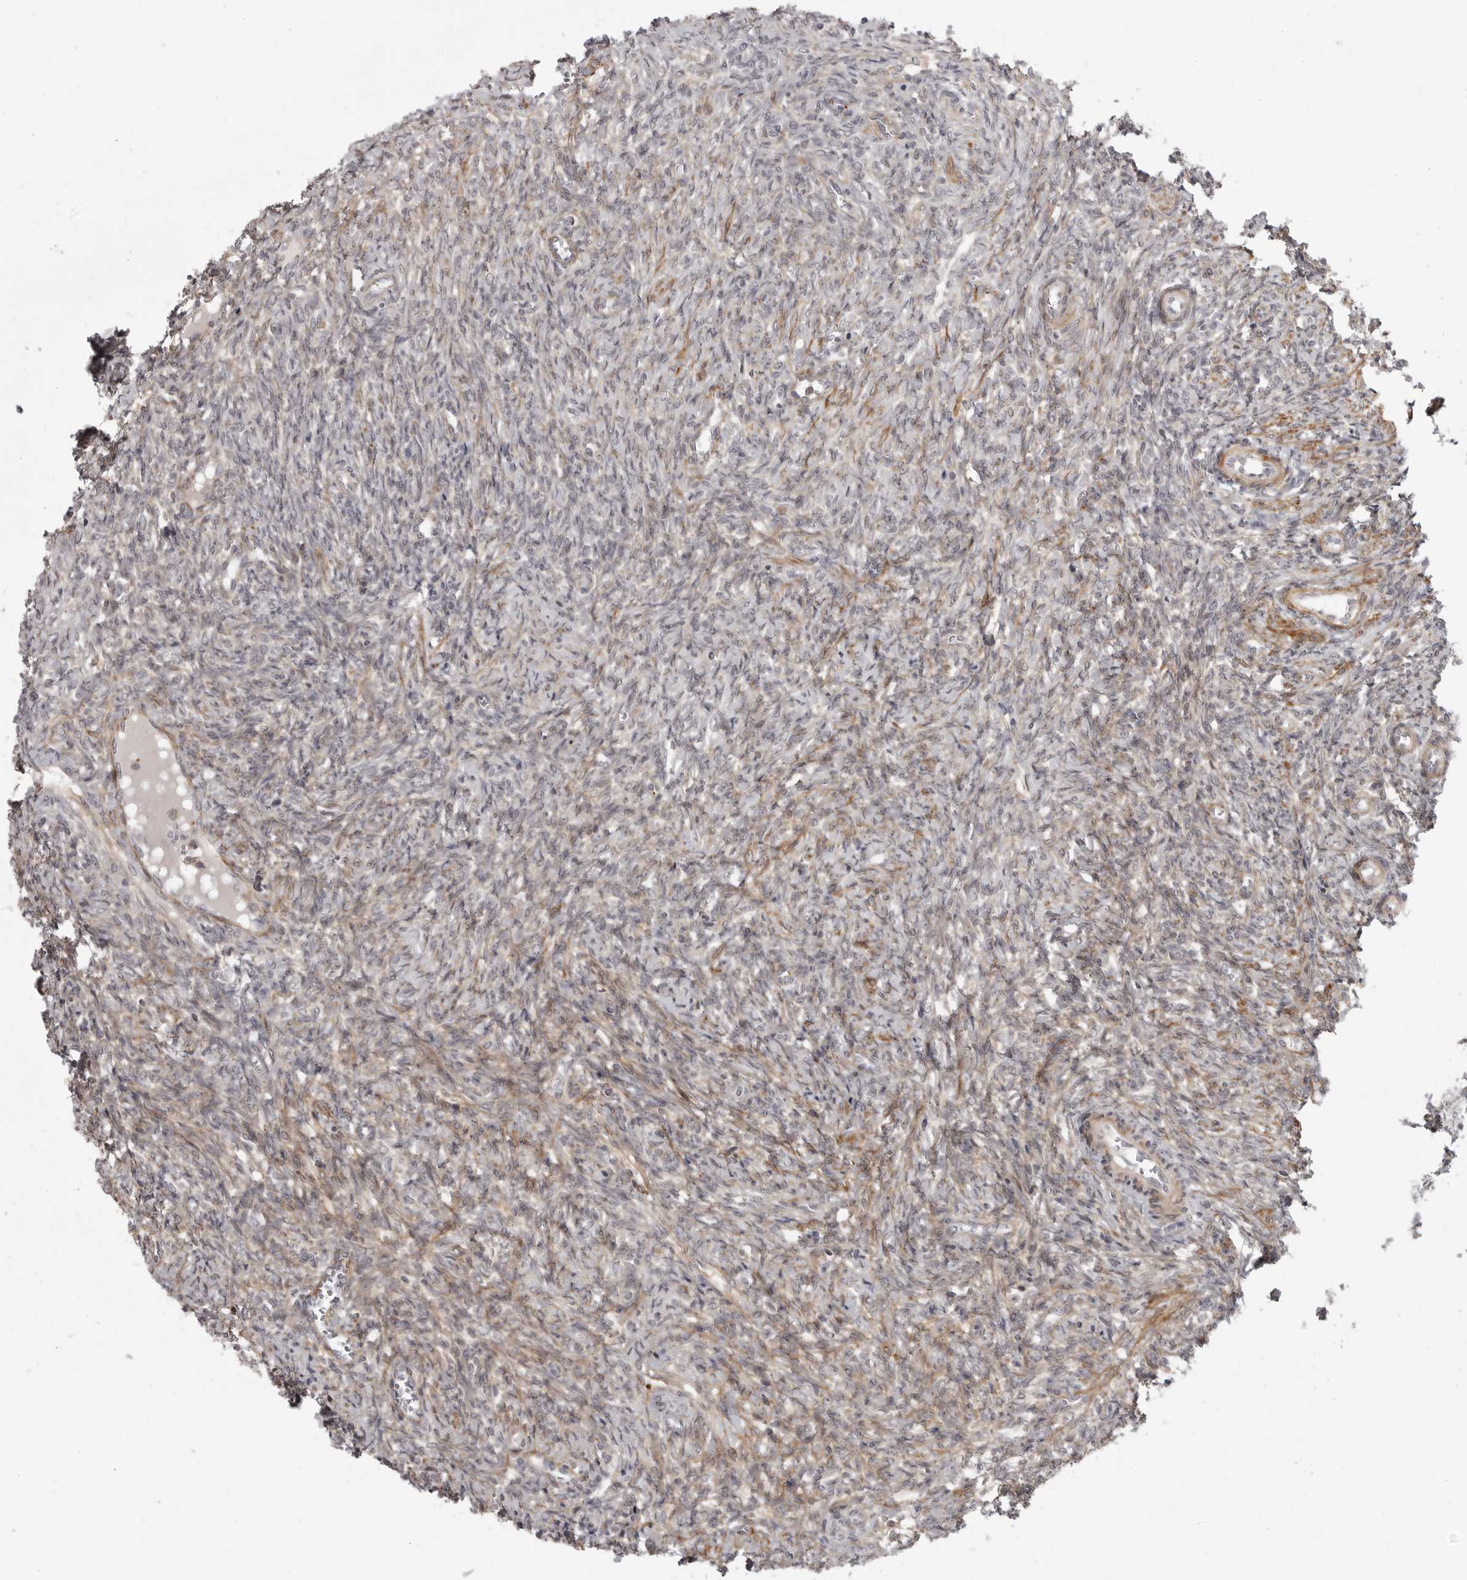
{"staining": {"intensity": "moderate", "quantity": "25%-75%", "location": "cytoplasmic/membranous"}, "tissue": "ovary", "cell_type": "Ovarian stroma cells", "image_type": "normal", "snomed": [{"axis": "morphology", "description": "Normal tissue, NOS"}, {"axis": "topography", "description": "Ovary"}], "caption": "Protein analysis of normal ovary exhibits moderate cytoplasmic/membranous staining in approximately 25%-75% of ovarian stroma cells.", "gene": "TUT4", "patient": {"sex": "female", "age": 41}}